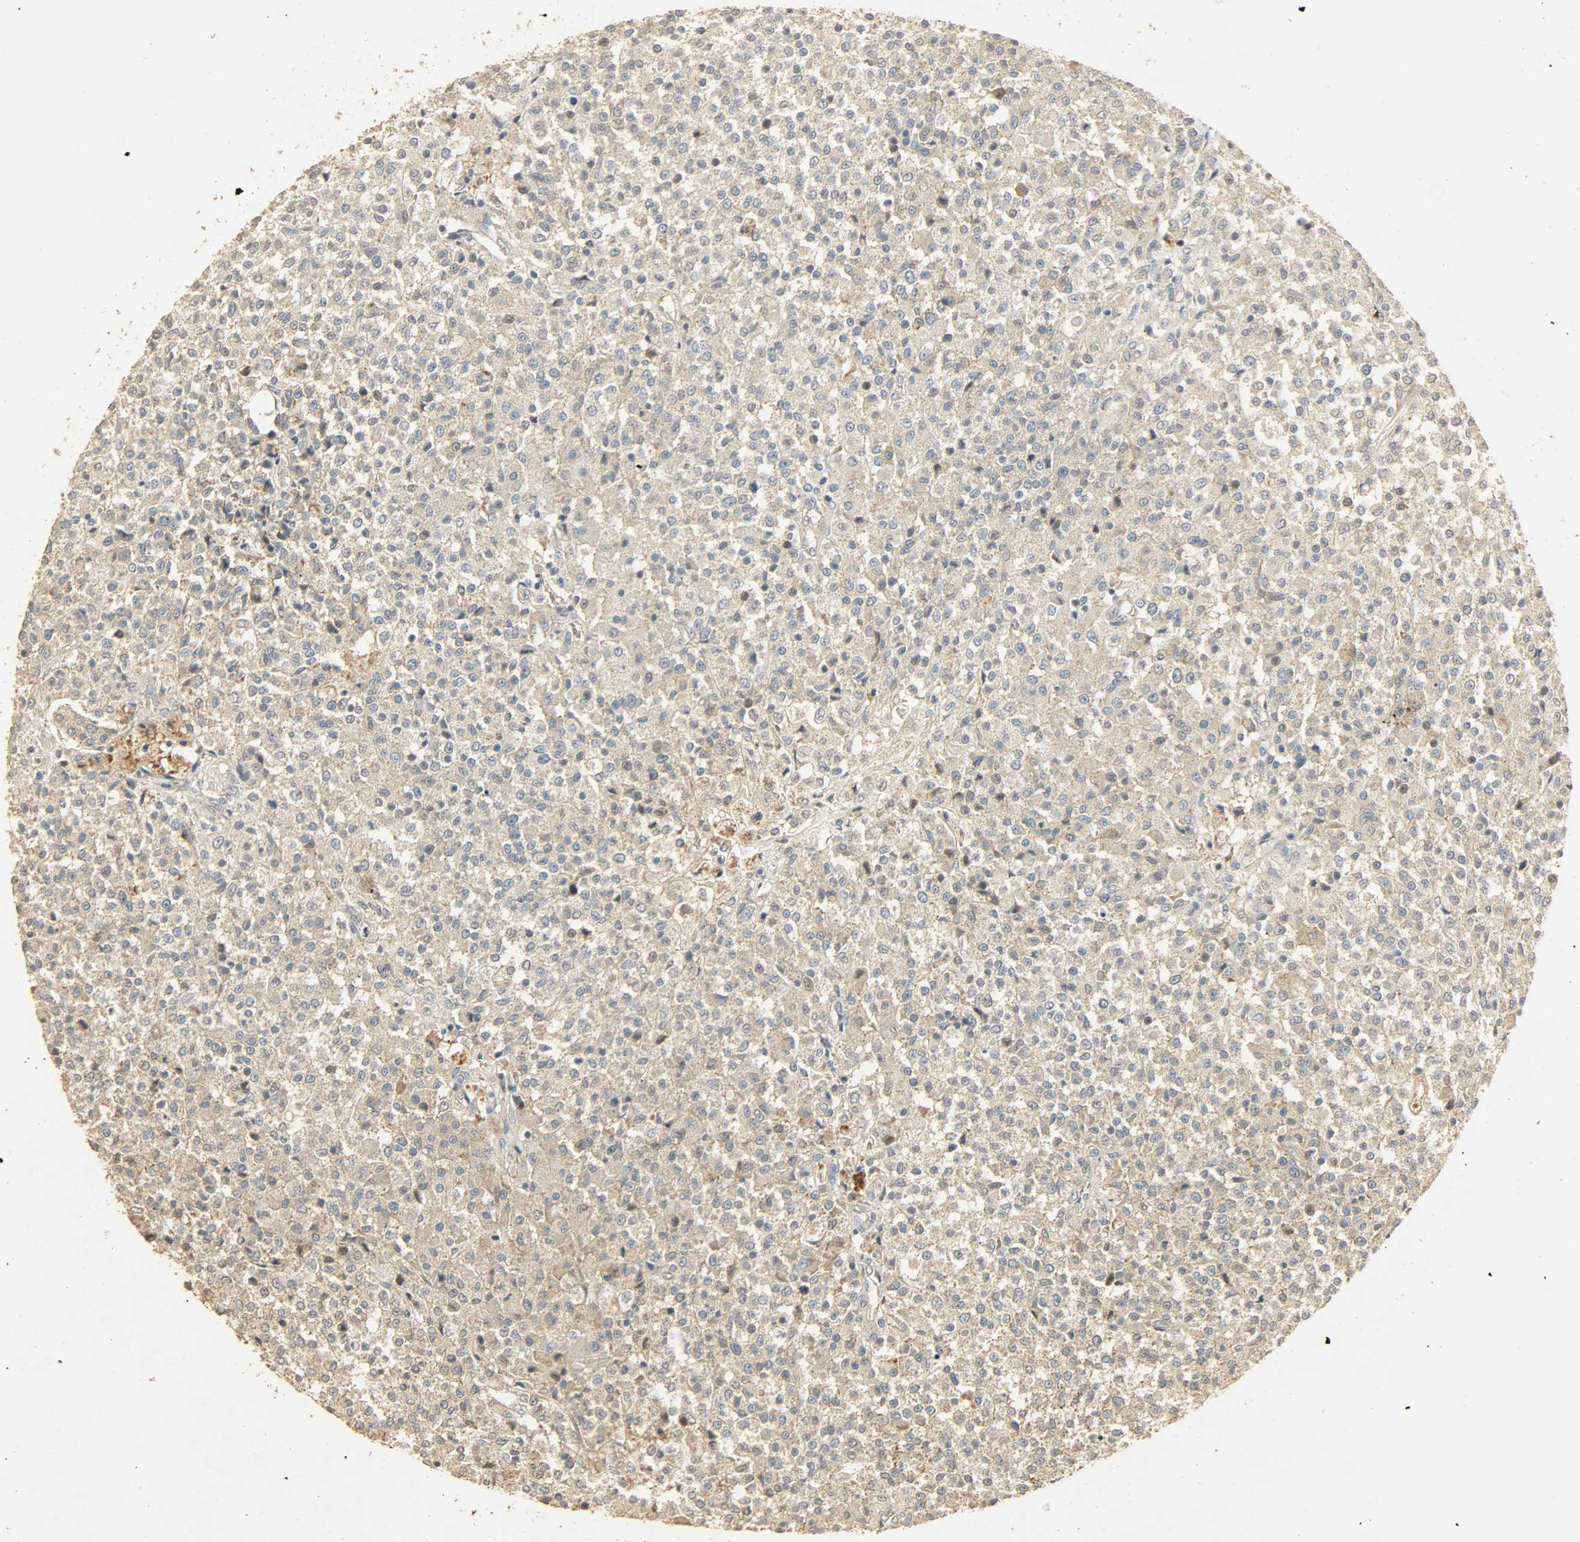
{"staining": {"intensity": "weak", "quantity": ">75%", "location": "cytoplasmic/membranous"}, "tissue": "testis cancer", "cell_type": "Tumor cells", "image_type": "cancer", "snomed": [{"axis": "morphology", "description": "Seminoma, NOS"}, {"axis": "topography", "description": "Testis"}], "caption": "Immunohistochemistry photomicrograph of seminoma (testis) stained for a protein (brown), which shows low levels of weak cytoplasmic/membranous expression in approximately >75% of tumor cells.", "gene": "ATP2B1", "patient": {"sex": "male", "age": 59}}